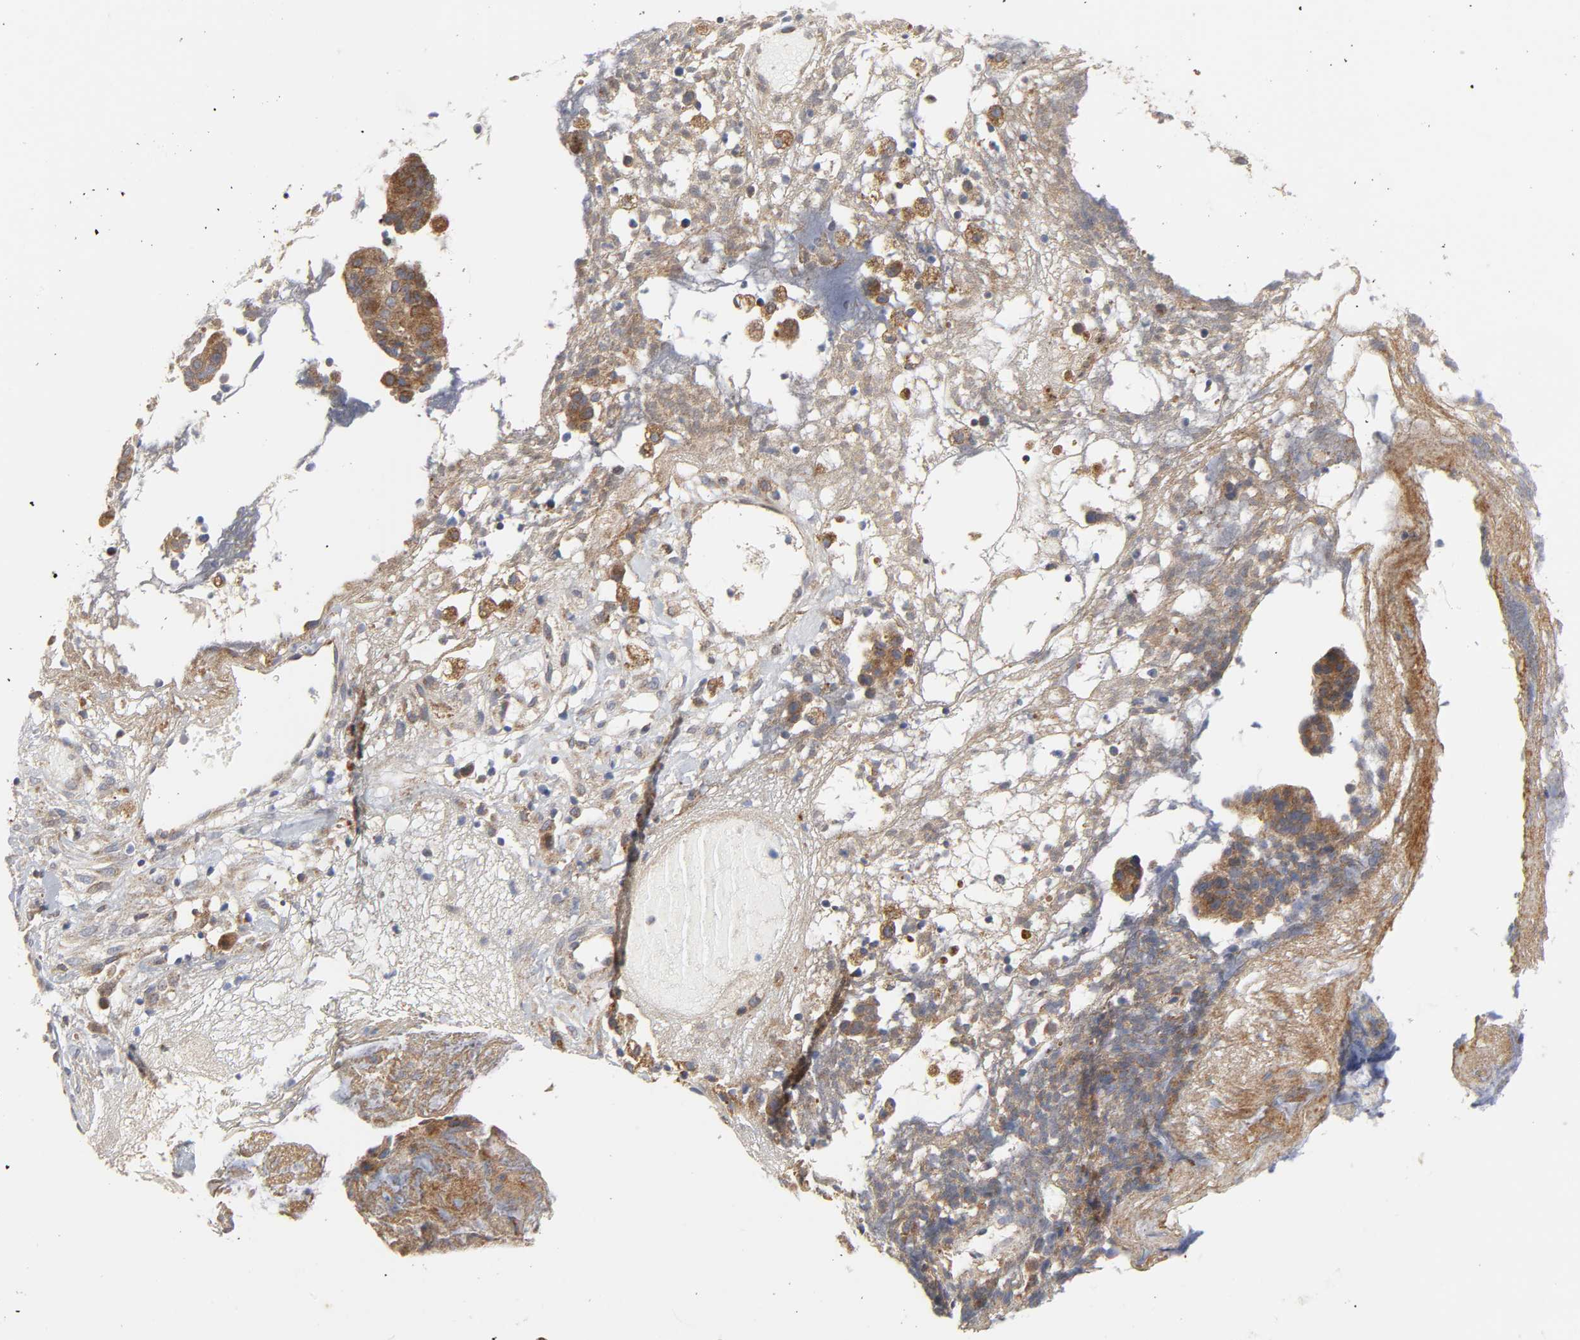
{"staining": {"intensity": "moderate", "quantity": ">75%", "location": "cytoplasmic/membranous"}, "tissue": "ovarian cancer", "cell_type": "Tumor cells", "image_type": "cancer", "snomed": [{"axis": "morphology", "description": "Carcinoma, endometroid"}, {"axis": "topography", "description": "Ovary"}], "caption": "Approximately >75% of tumor cells in human ovarian cancer show moderate cytoplasmic/membranous protein staining as visualized by brown immunohistochemical staining.", "gene": "BAX", "patient": {"sex": "female", "age": 42}}